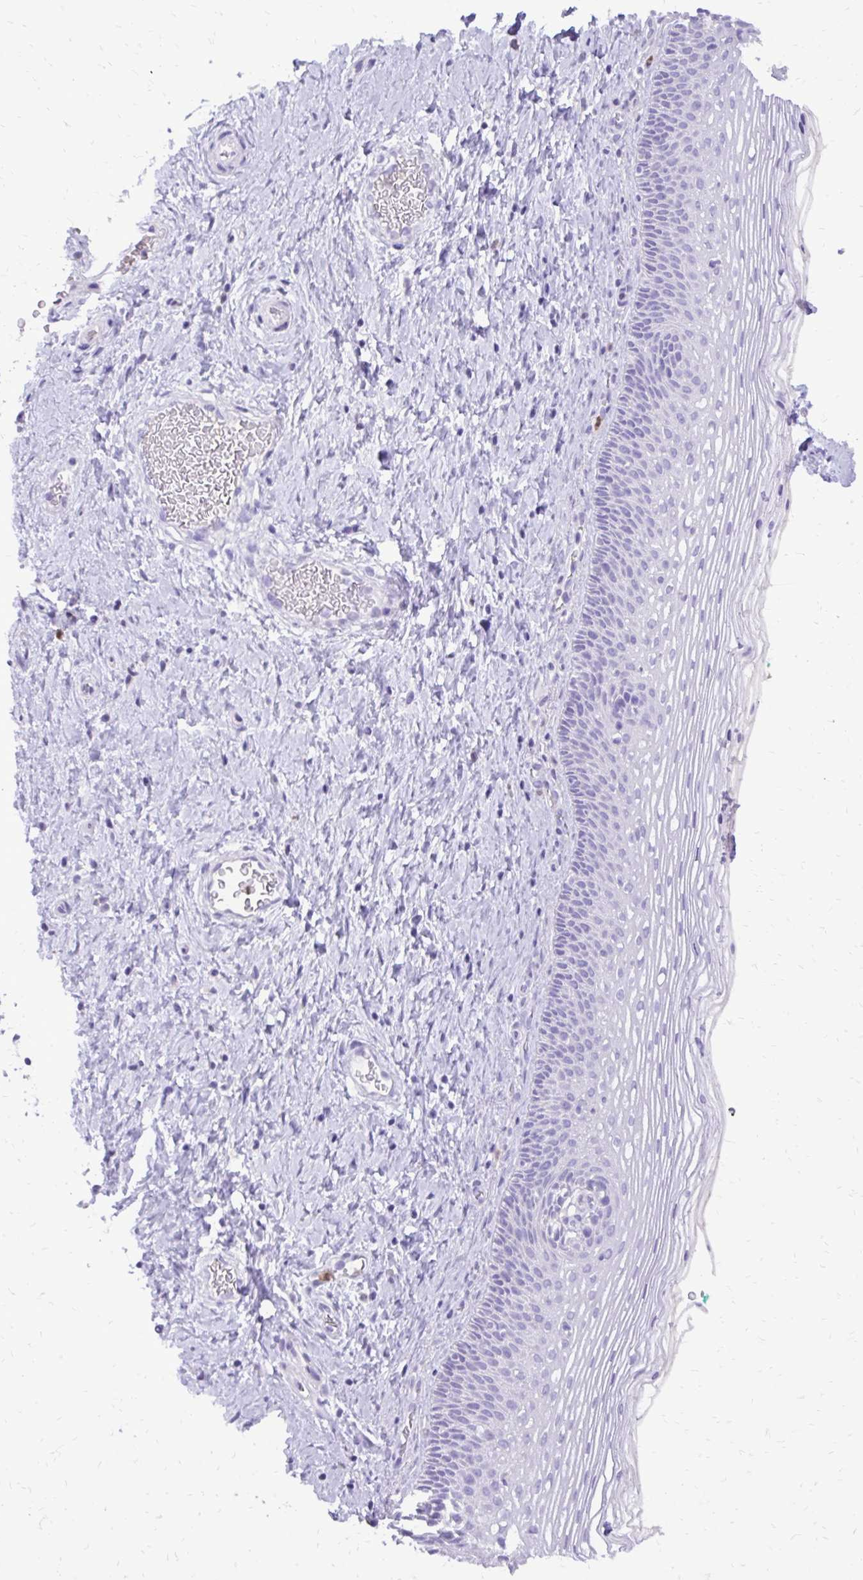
{"staining": {"intensity": "negative", "quantity": "none", "location": "none"}, "tissue": "cervix", "cell_type": "Glandular cells", "image_type": "normal", "snomed": [{"axis": "morphology", "description": "Normal tissue, NOS"}, {"axis": "topography", "description": "Cervix"}], "caption": "Immunohistochemical staining of normal cervix displays no significant expression in glandular cells.", "gene": "CAT", "patient": {"sex": "female", "age": 34}}